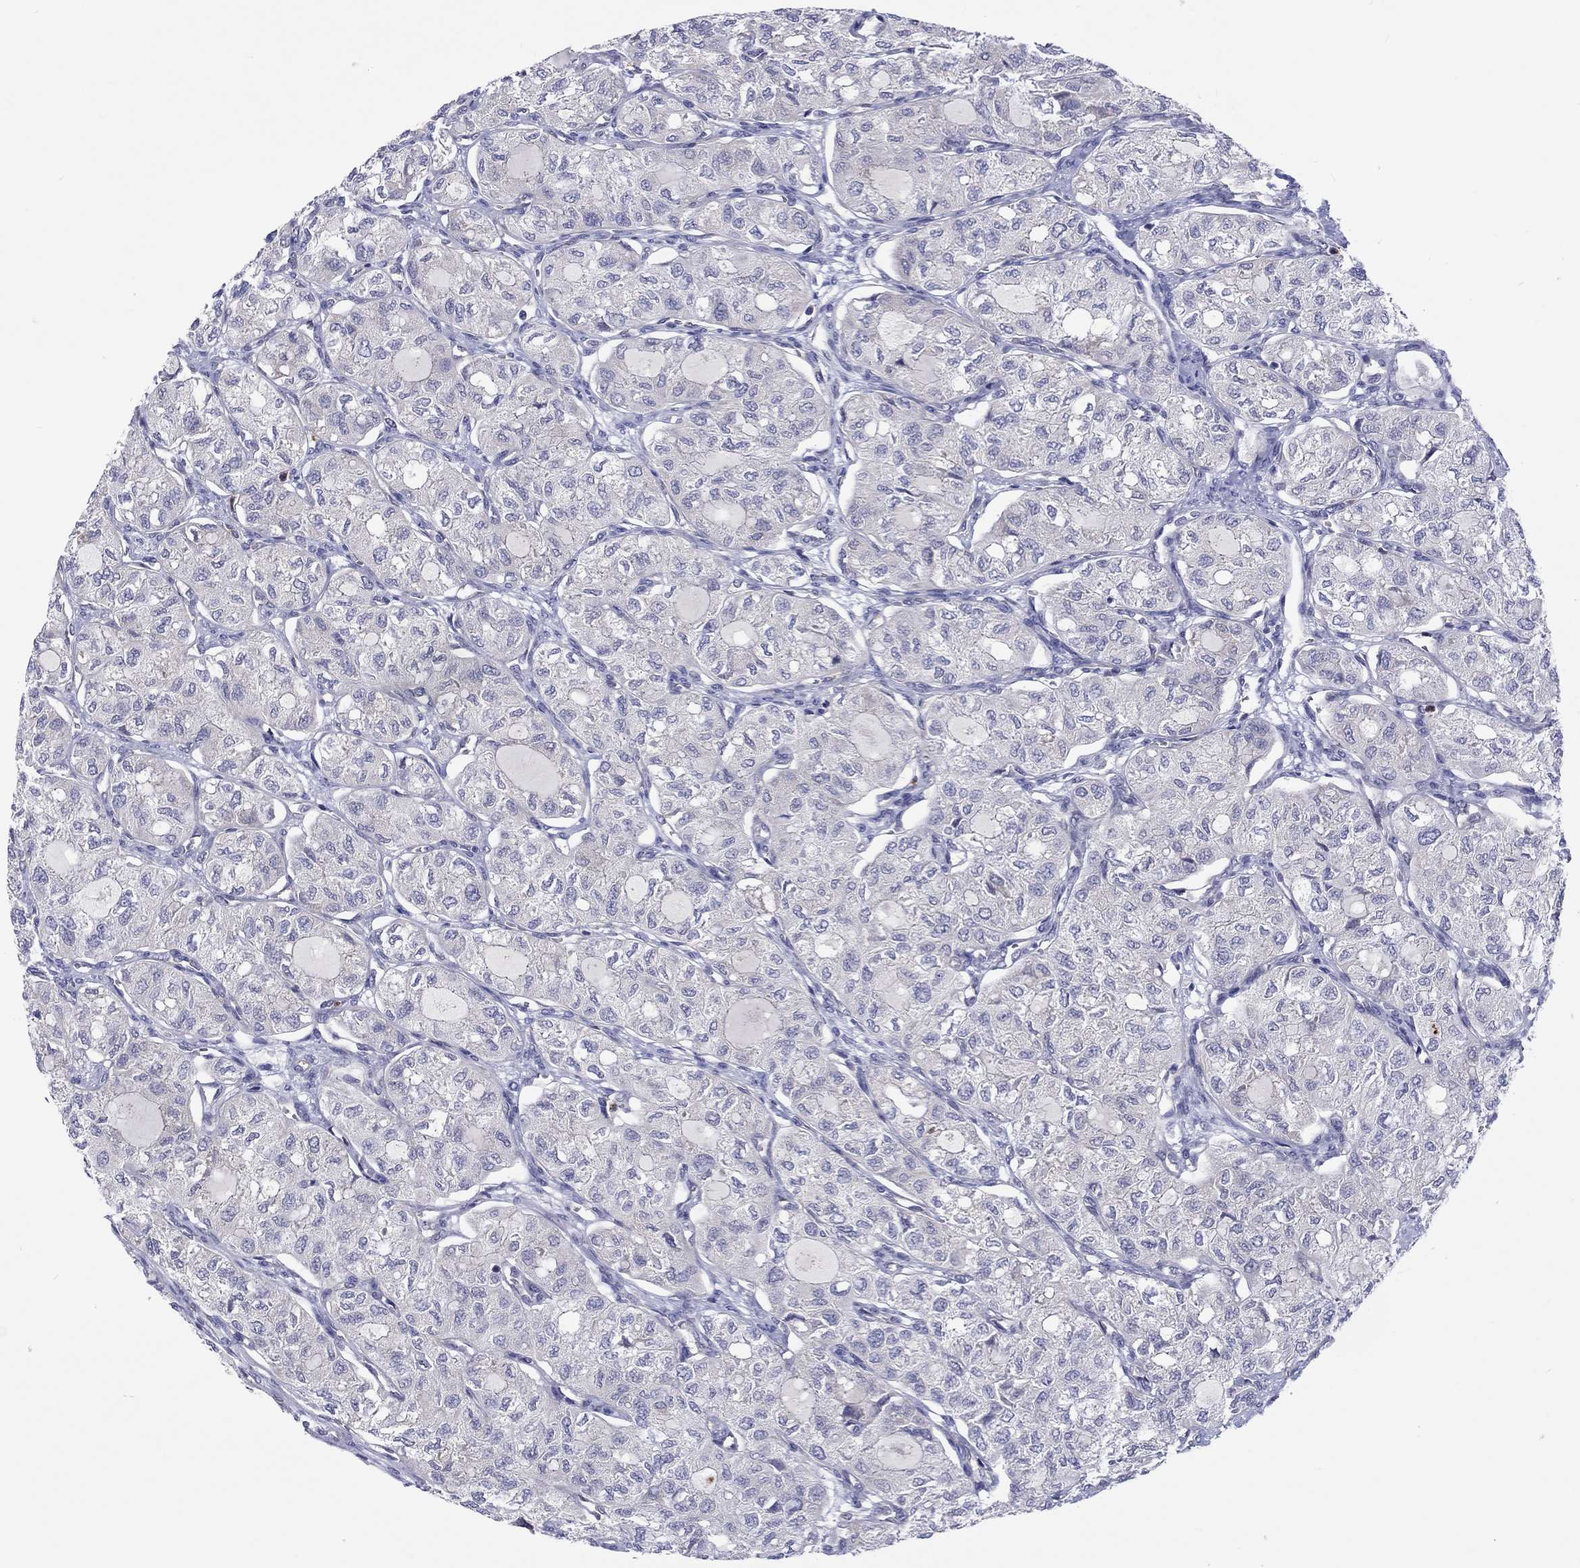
{"staining": {"intensity": "negative", "quantity": "none", "location": "none"}, "tissue": "thyroid cancer", "cell_type": "Tumor cells", "image_type": "cancer", "snomed": [{"axis": "morphology", "description": "Follicular adenoma carcinoma, NOS"}, {"axis": "topography", "description": "Thyroid gland"}], "caption": "Human follicular adenoma carcinoma (thyroid) stained for a protein using immunohistochemistry exhibits no positivity in tumor cells.", "gene": "ABCG4", "patient": {"sex": "male", "age": 75}}